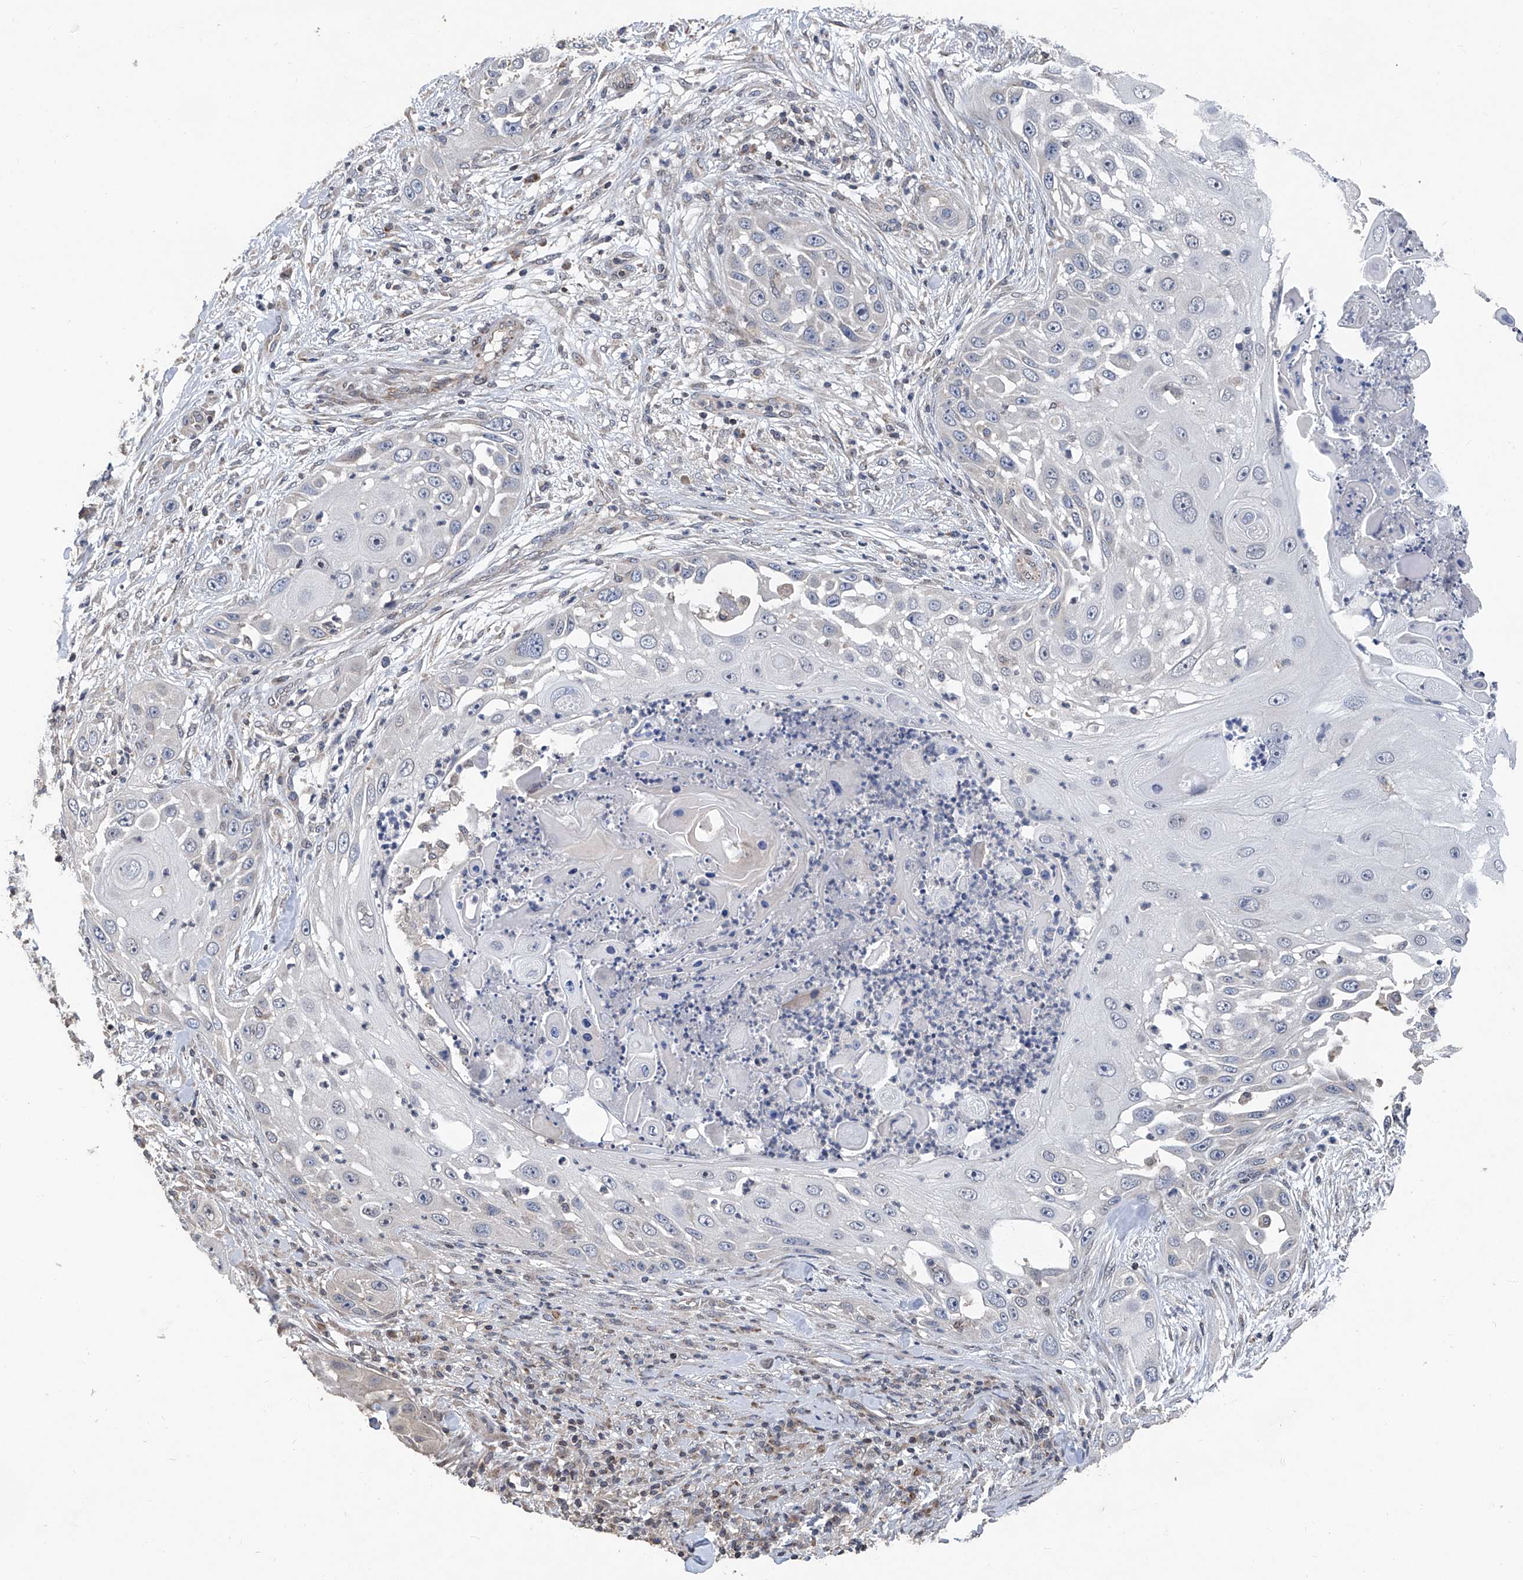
{"staining": {"intensity": "negative", "quantity": "none", "location": "none"}, "tissue": "skin cancer", "cell_type": "Tumor cells", "image_type": "cancer", "snomed": [{"axis": "morphology", "description": "Squamous cell carcinoma, NOS"}, {"axis": "topography", "description": "Skin"}], "caption": "This histopathology image is of skin cancer stained with immunohistochemistry to label a protein in brown with the nuclei are counter-stained blue. There is no staining in tumor cells. (Stains: DAB immunohistochemistry (IHC) with hematoxylin counter stain, Microscopy: brightfield microscopy at high magnification).", "gene": "BCKDHB", "patient": {"sex": "female", "age": 44}}